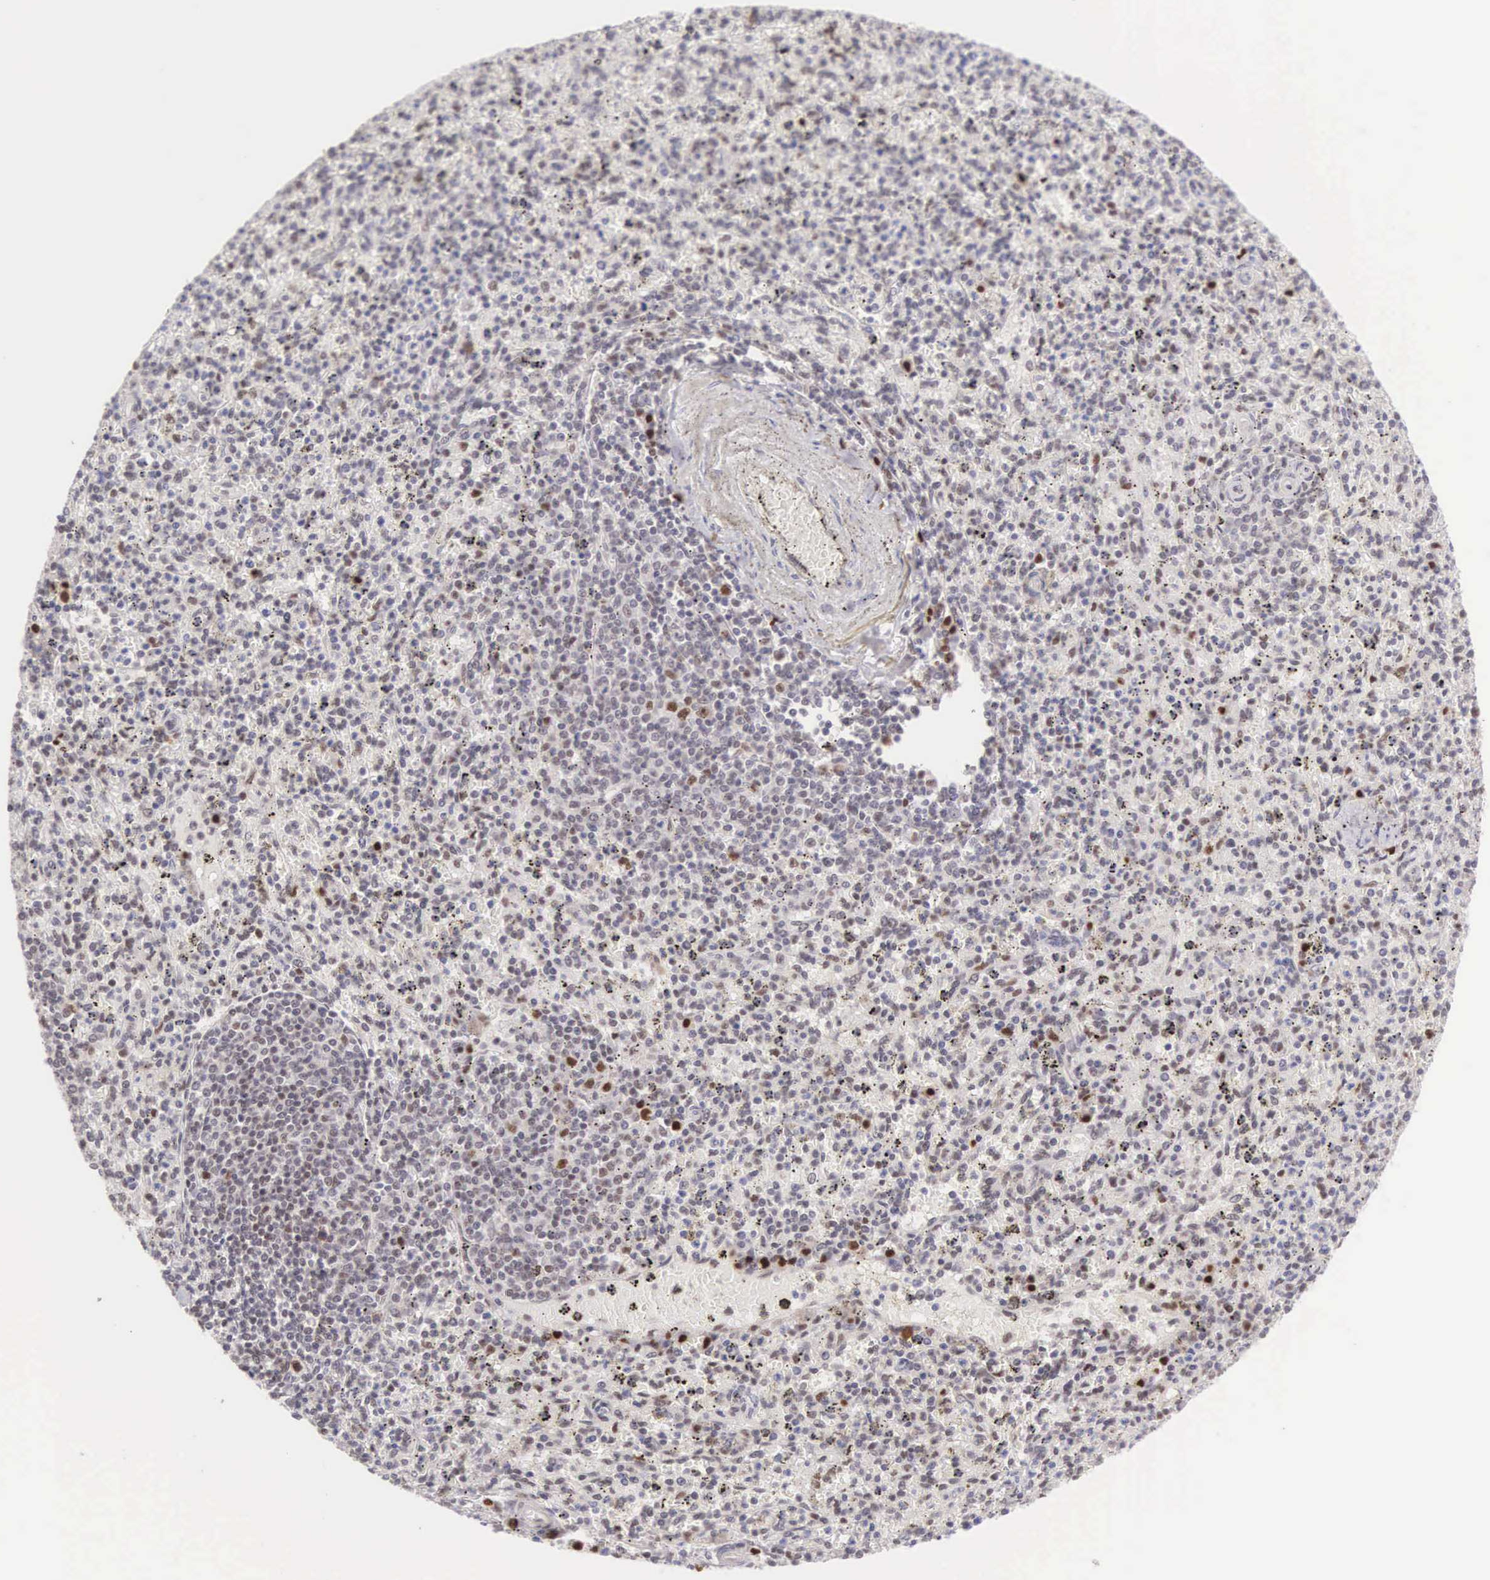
{"staining": {"intensity": "moderate", "quantity": "25%-75%", "location": "nuclear"}, "tissue": "spleen", "cell_type": "Cells in red pulp", "image_type": "normal", "snomed": [{"axis": "morphology", "description": "Normal tissue, NOS"}, {"axis": "topography", "description": "Spleen"}], "caption": "Moderate nuclear staining is appreciated in approximately 25%-75% of cells in red pulp in benign spleen.", "gene": "CCDC117", "patient": {"sex": "male", "age": 72}}